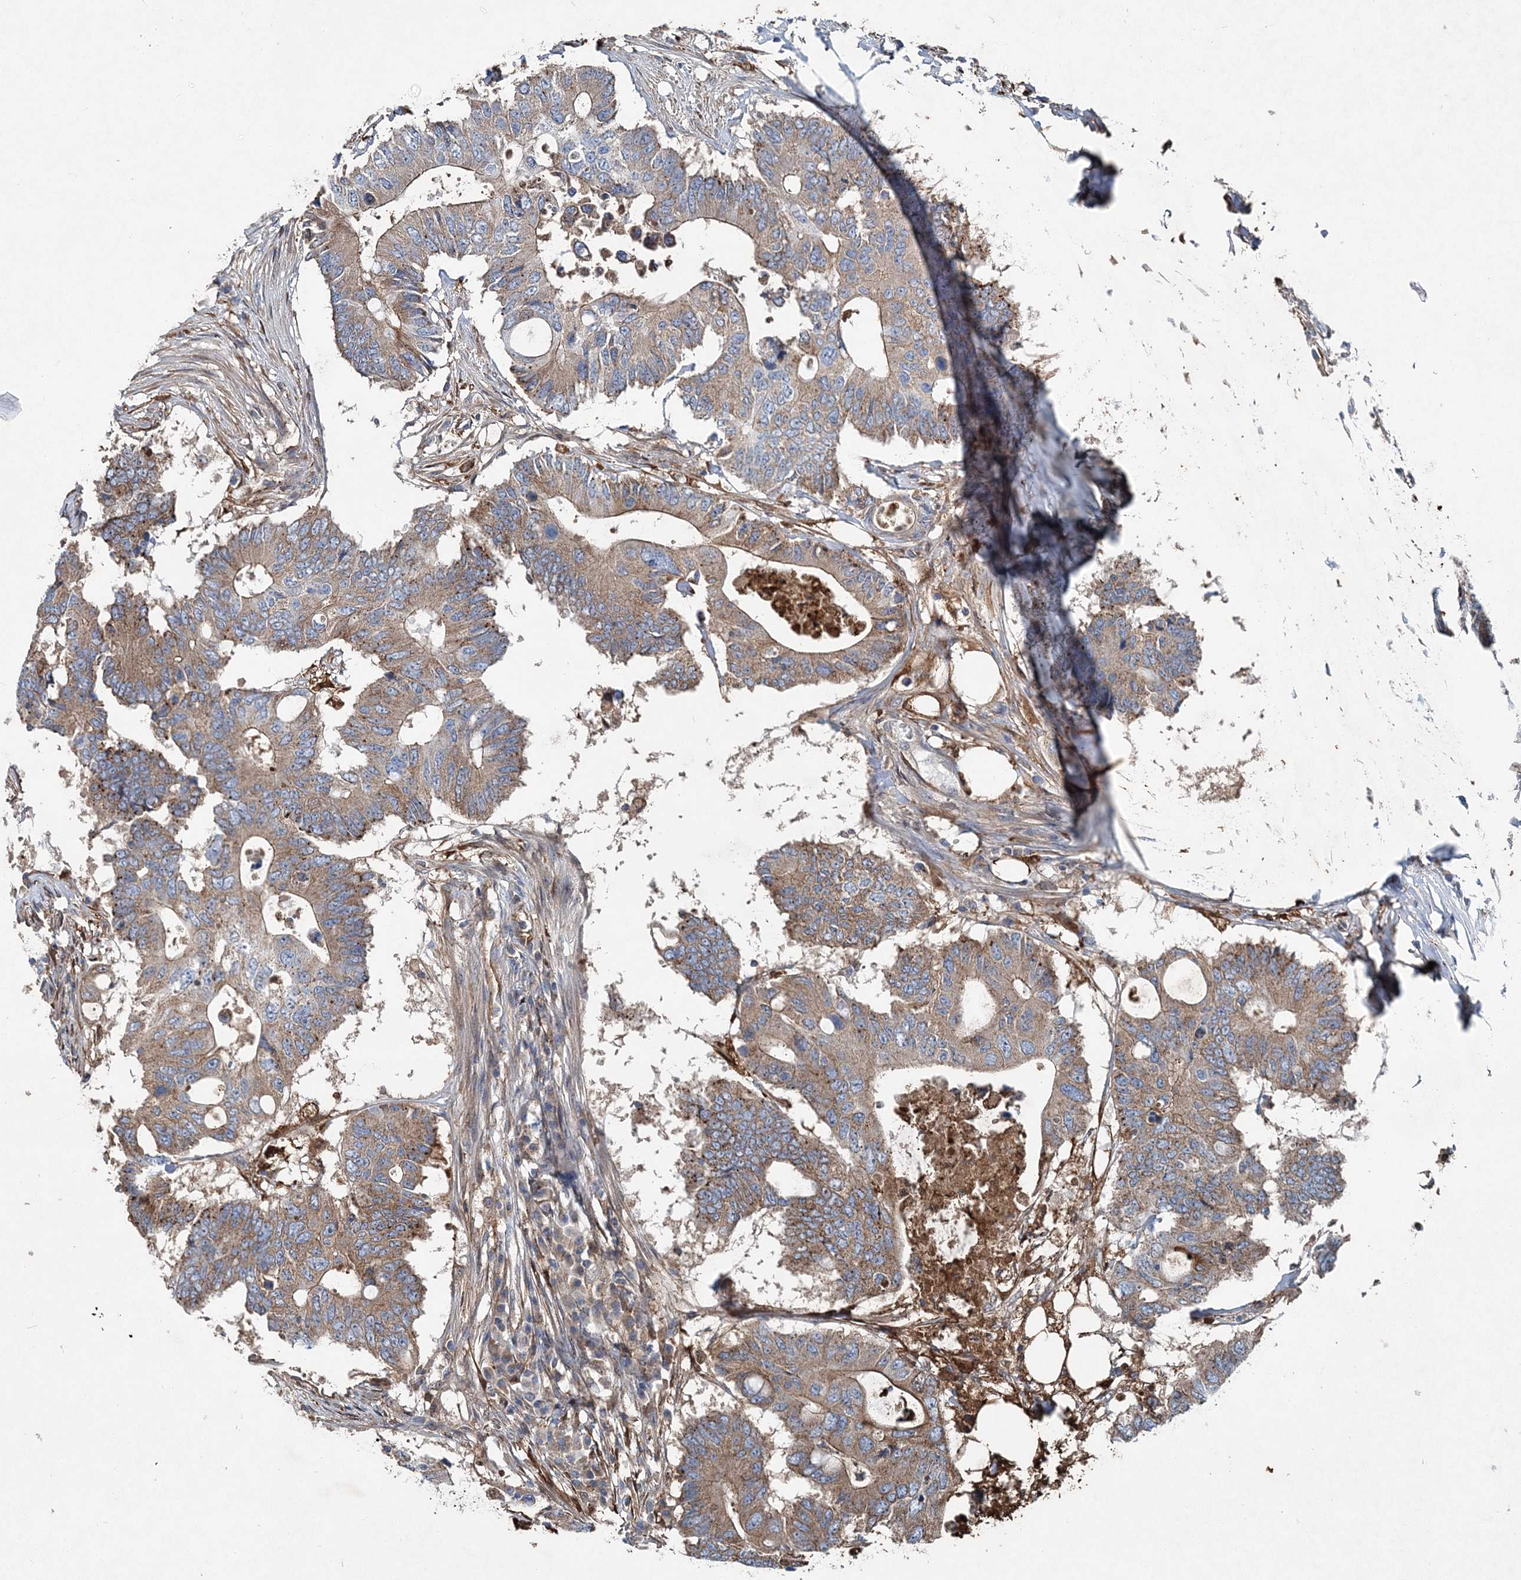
{"staining": {"intensity": "moderate", "quantity": ">75%", "location": "cytoplasmic/membranous"}, "tissue": "colorectal cancer", "cell_type": "Tumor cells", "image_type": "cancer", "snomed": [{"axis": "morphology", "description": "Adenocarcinoma, NOS"}, {"axis": "topography", "description": "Colon"}], "caption": "A brown stain highlights moderate cytoplasmic/membranous staining of a protein in human adenocarcinoma (colorectal) tumor cells.", "gene": "SPOPL", "patient": {"sex": "male", "age": 71}}